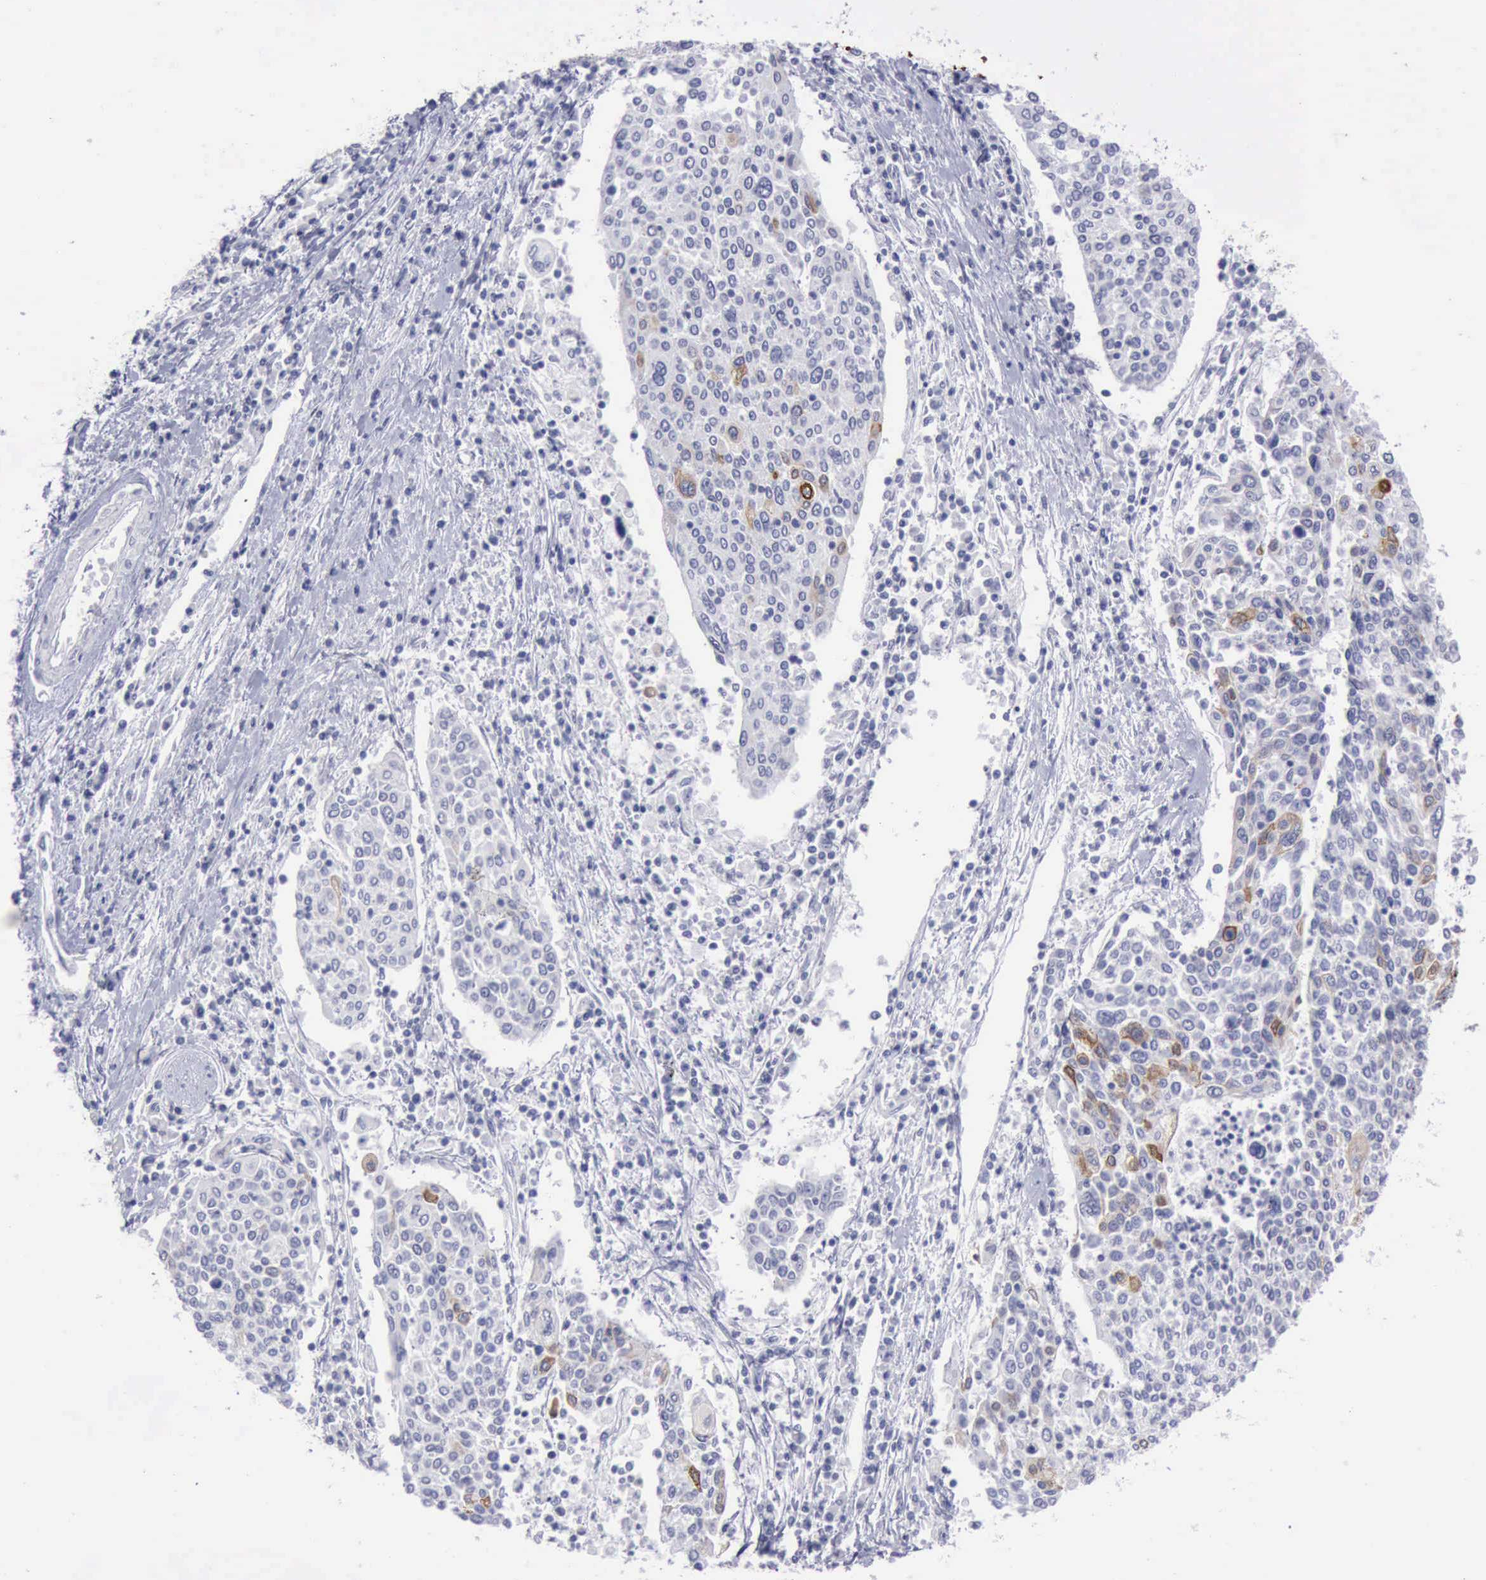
{"staining": {"intensity": "weak", "quantity": "<25%", "location": "cytoplasmic/membranous"}, "tissue": "cervical cancer", "cell_type": "Tumor cells", "image_type": "cancer", "snomed": [{"axis": "morphology", "description": "Squamous cell carcinoma, NOS"}, {"axis": "topography", "description": "Cervix"}], "caption": "Protein analysis of cervical cancer (squamous cell carcinoma) shows no significant expression in tumor cells.", "gene": "KRT13", "patient": {"sex": "female", "age": 40}}